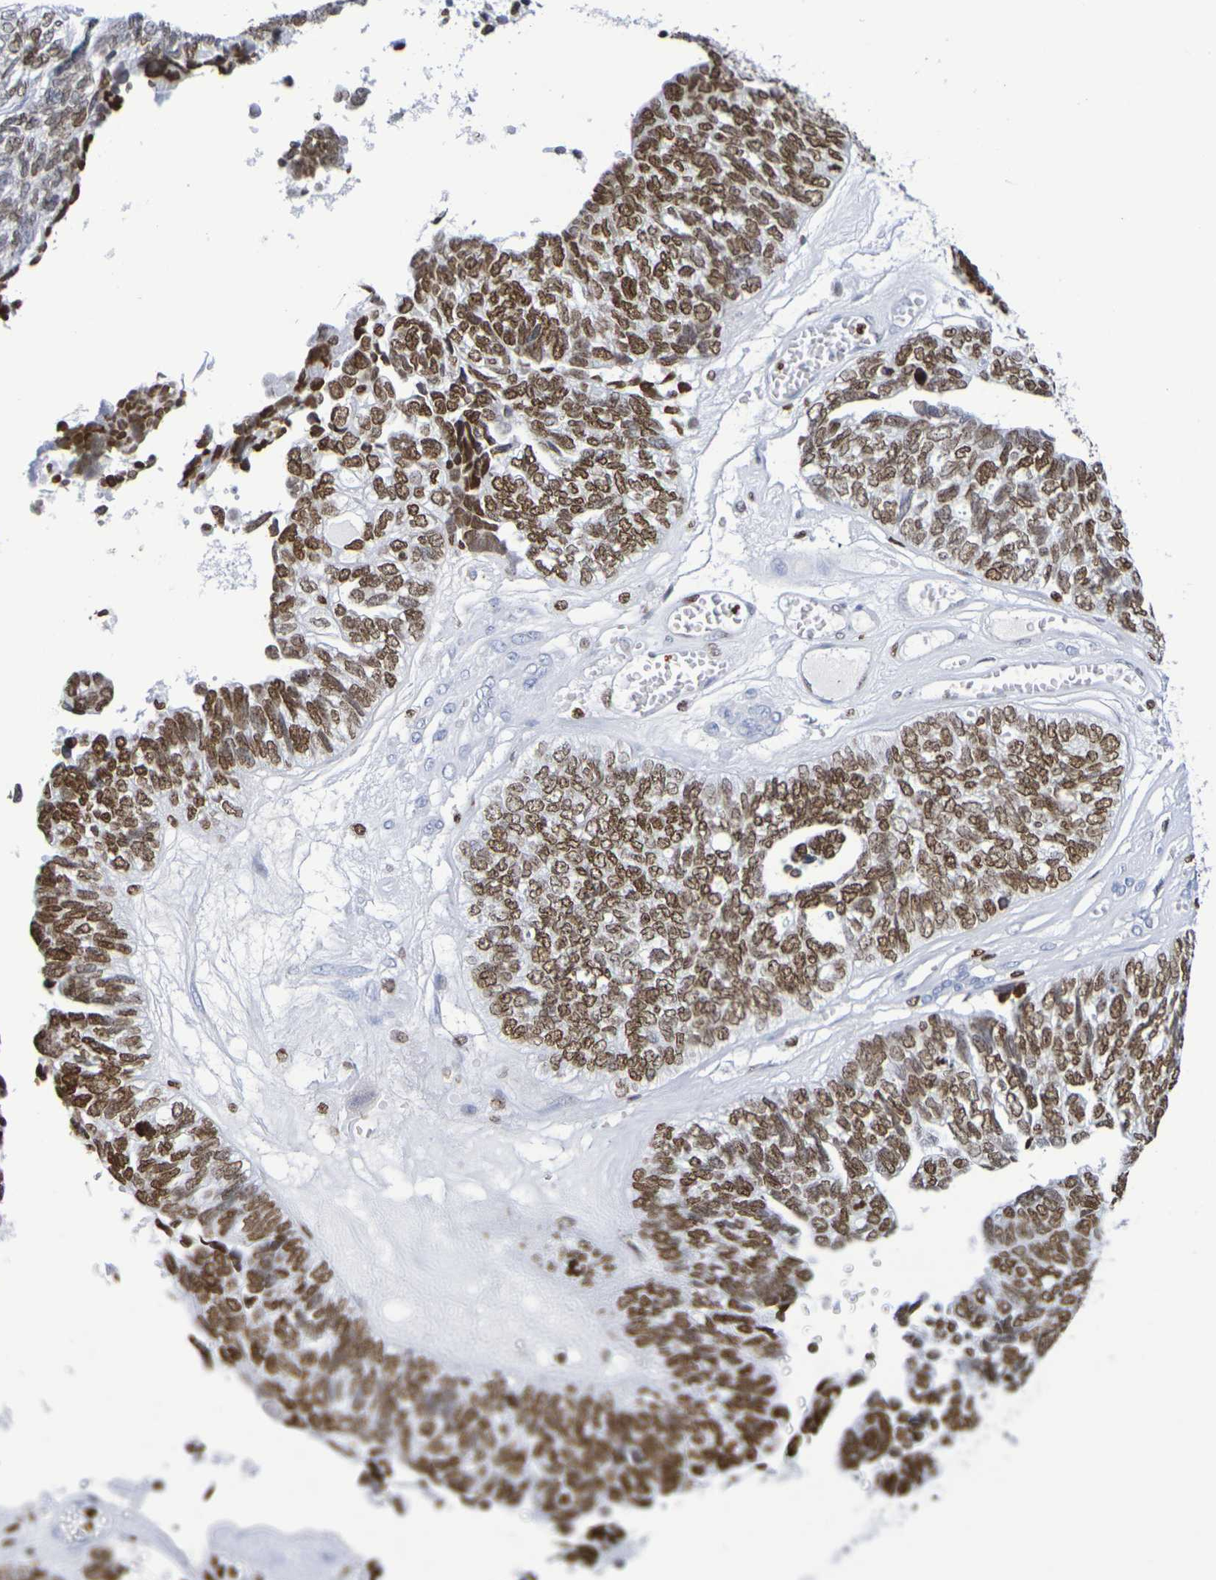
{"staining": {"intensity": "moderate", "quantity": ">75%", "location": "nuclear"}, "tissue": "ovarian cancer", "cell_type": "Tumor cells", "image_type": "cancer", "snomed": [{"axis": "morphology", "description": "Cystadenocarcinoma, serous, NOS"}, {"axis": "topography", "description": "Ovary"}], "caption": "Immunohistochemistry micrograph of human ovarian cancer stained for a protein (brown), which reveals medium levels of moderate nuclear expression in about >75% of tumor cells.", "gene": "H1-5", "patient": {"sex": "female", "age": 79}}